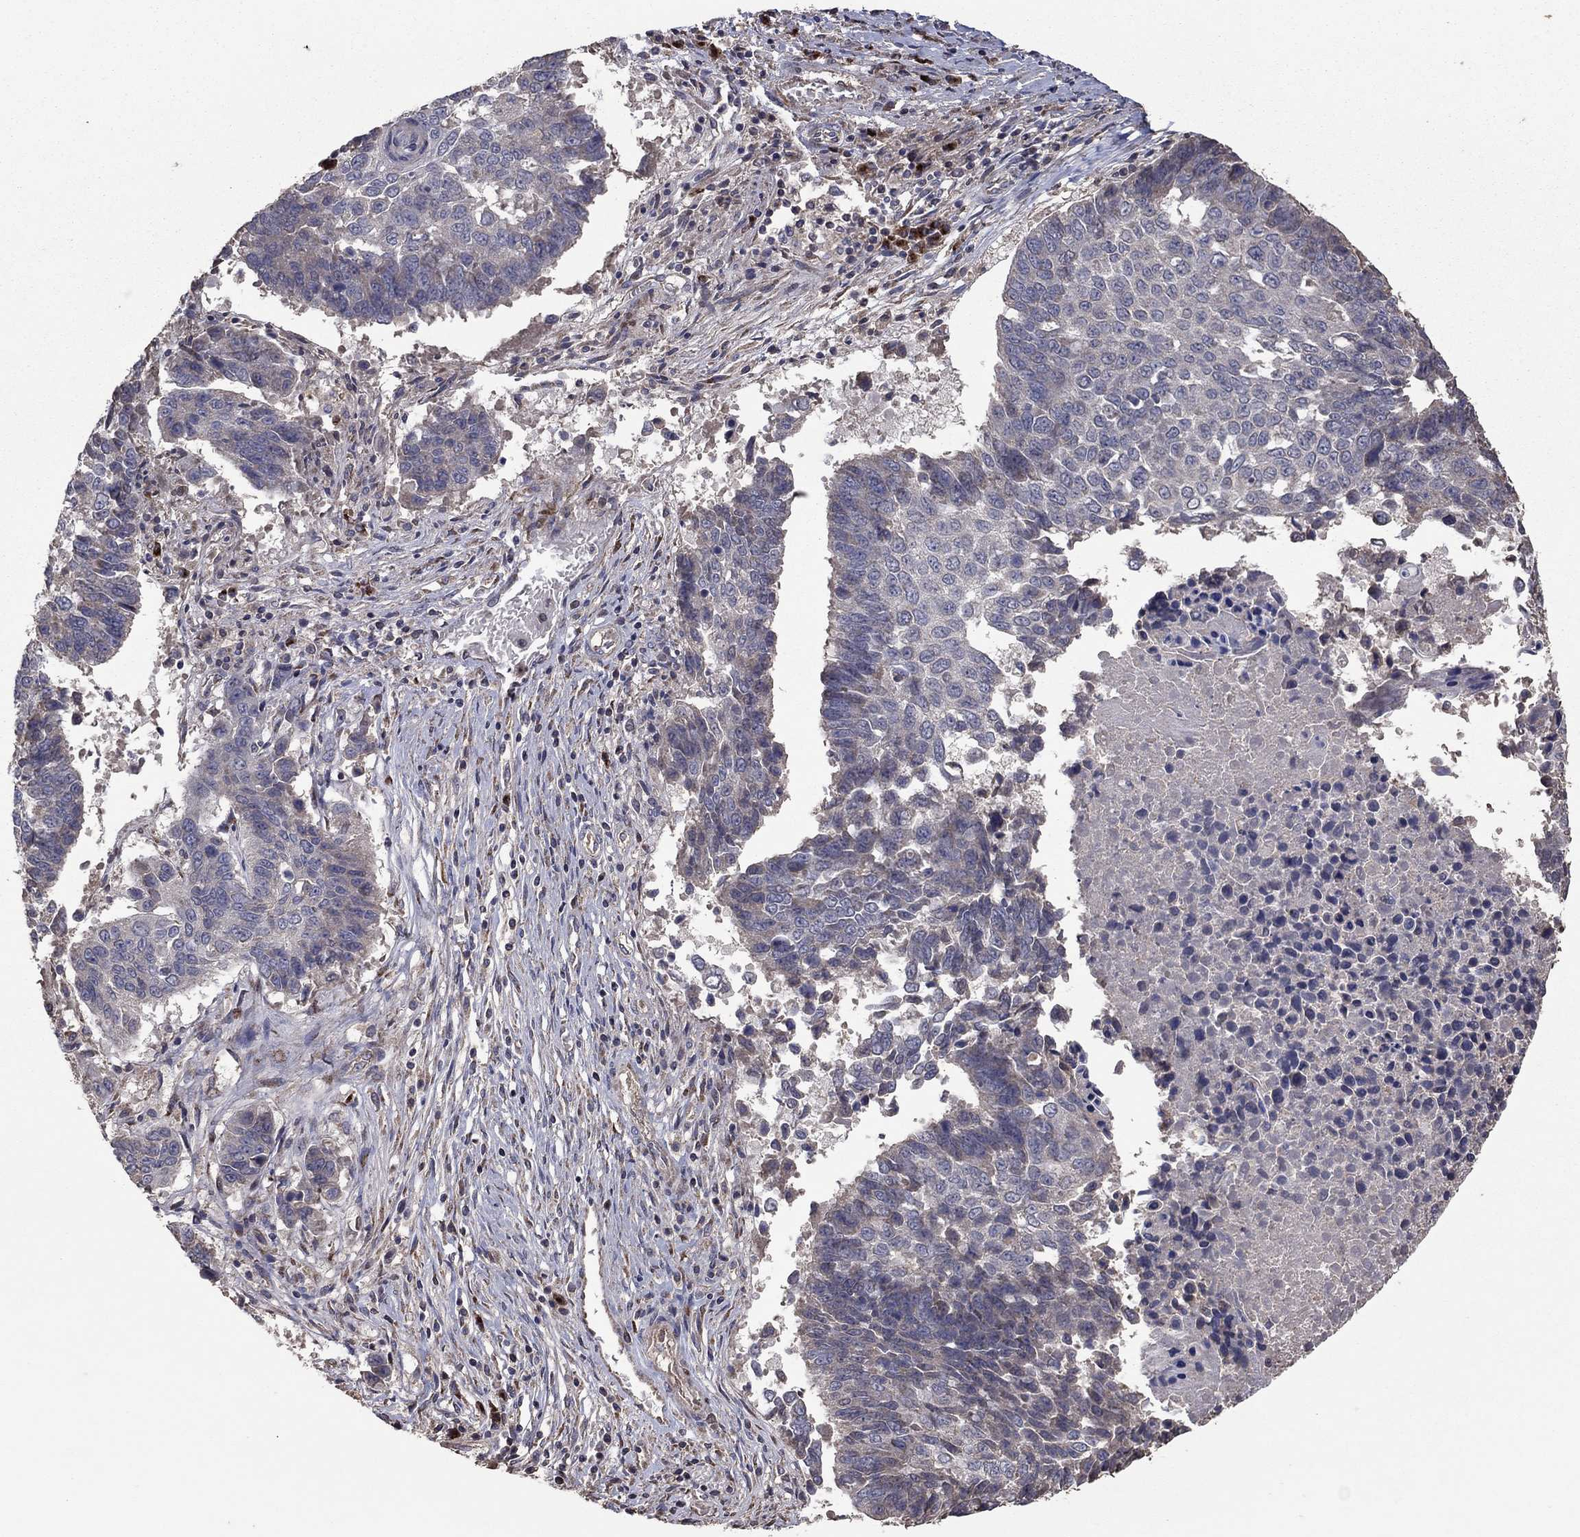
{"staining": {"intensity": "negative", "quantity": "none", "location": "none"}, "tissue": "lung cancer", "cell_type": "Tumor cells", "image_type": "cancer", "snomed": [{"axis": "morphology", "description": "Squamous cell carcinoma, NOS"}, {"axis": "topography", "description": "Lung"}], "caption": "Protein analysis of lung cancer (squamous cell carcinoma) displays no significant positivity in tumor cells.", "gene": "FLT4", "patient": {"sex": "male", "age": 73}}